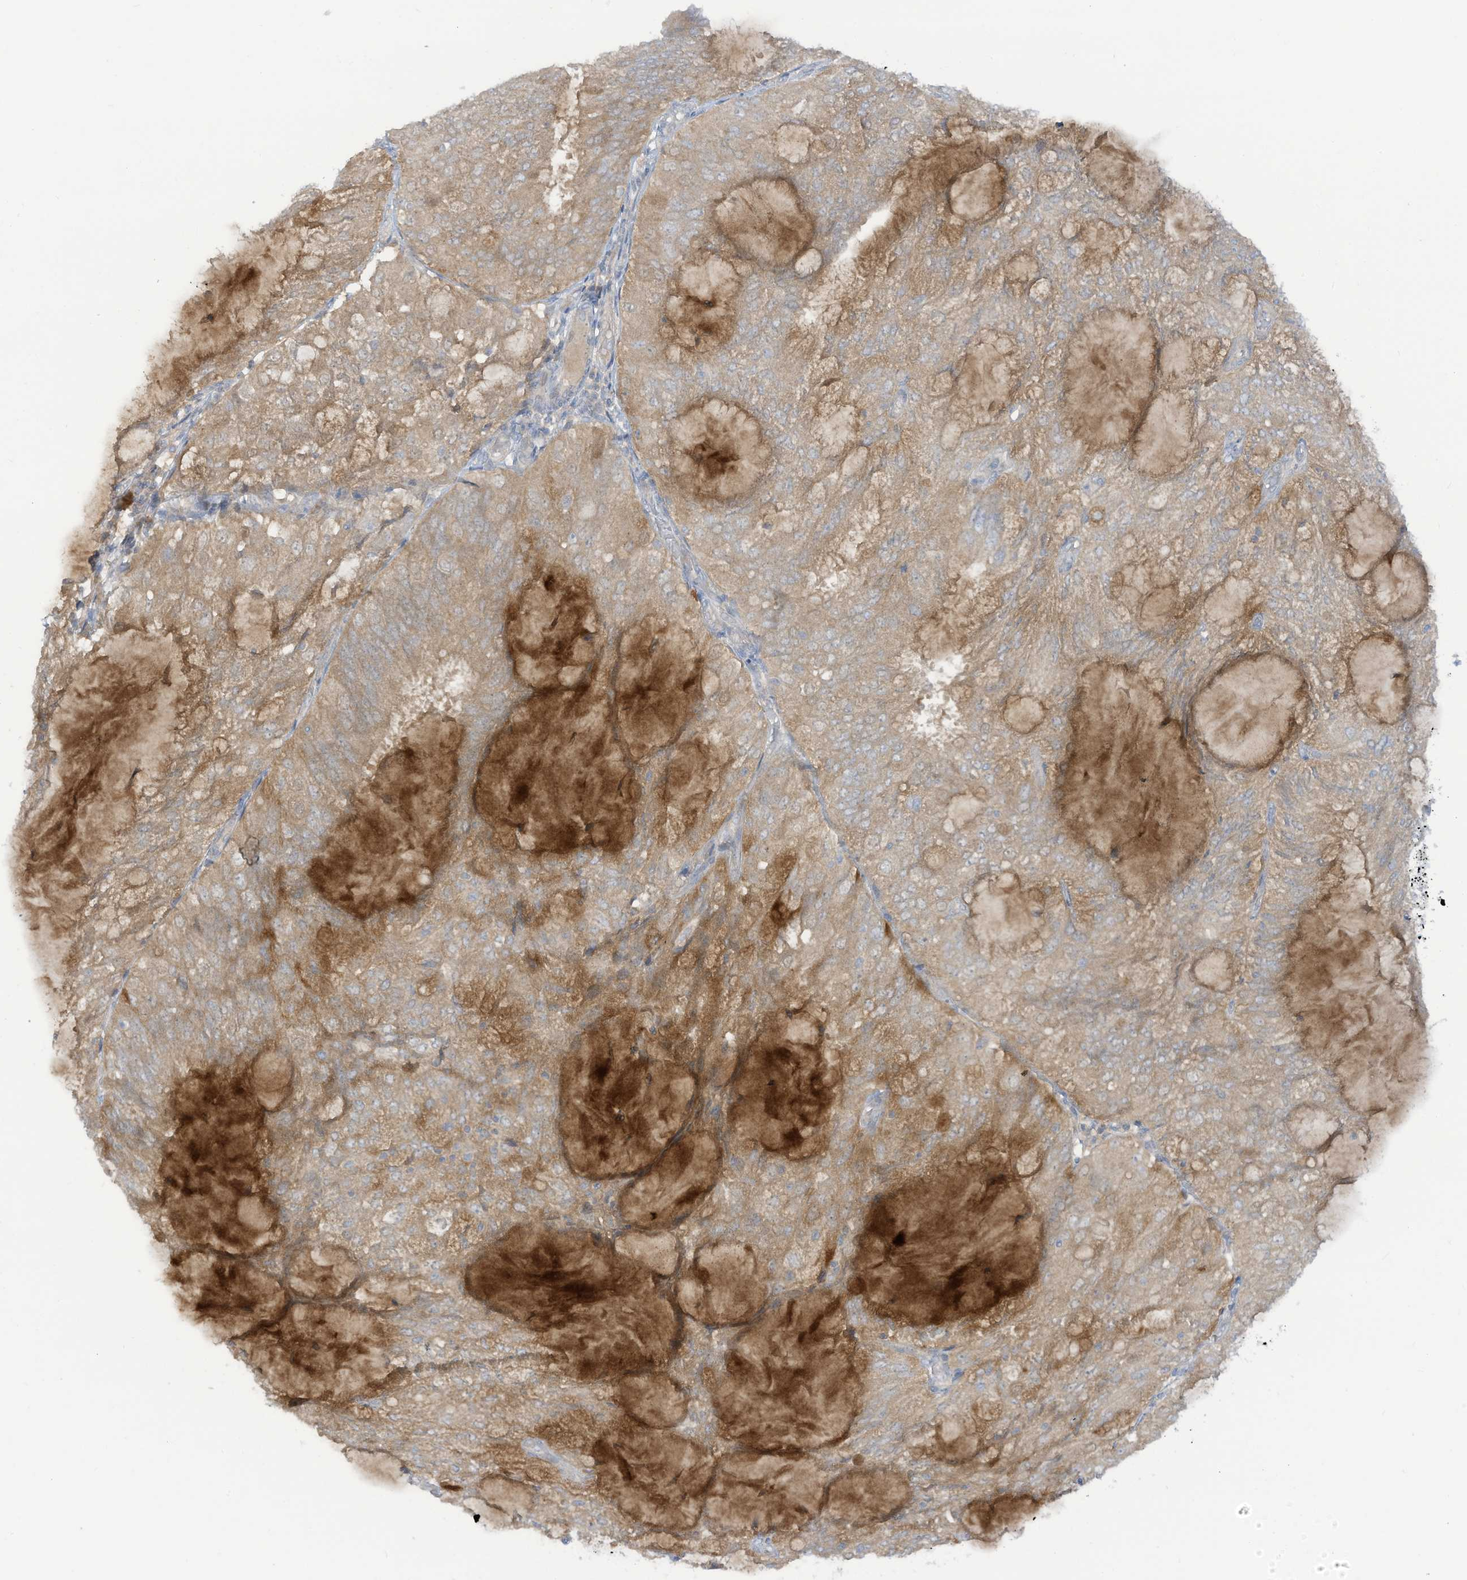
{"staining": {"intensity": "weak", "quantity": ">75%", "location": "cytoplasmic/membranous"}, "tissue": "endometrial cancer", "cell_type": "Tumor cells", "image_type": "cancer", "snomed": [{"axis": "morphology", "description": "Adenocarcinoma, NOS"}, {"axis": "topography", "description": "Endometrium"}], "caption": "Immunohistochemistry (IHC) (DAB) staining of human endometrial cancer shows weak cytoplasmic/membranous protein staining in about >75% of tumor cells. Using DAB (brown) and hematoxylin (blue) stains, captured at high magnification using brightfield microscopy.", "gene": "LRRN2", "patient": {"sex": "female", "age": 81}}